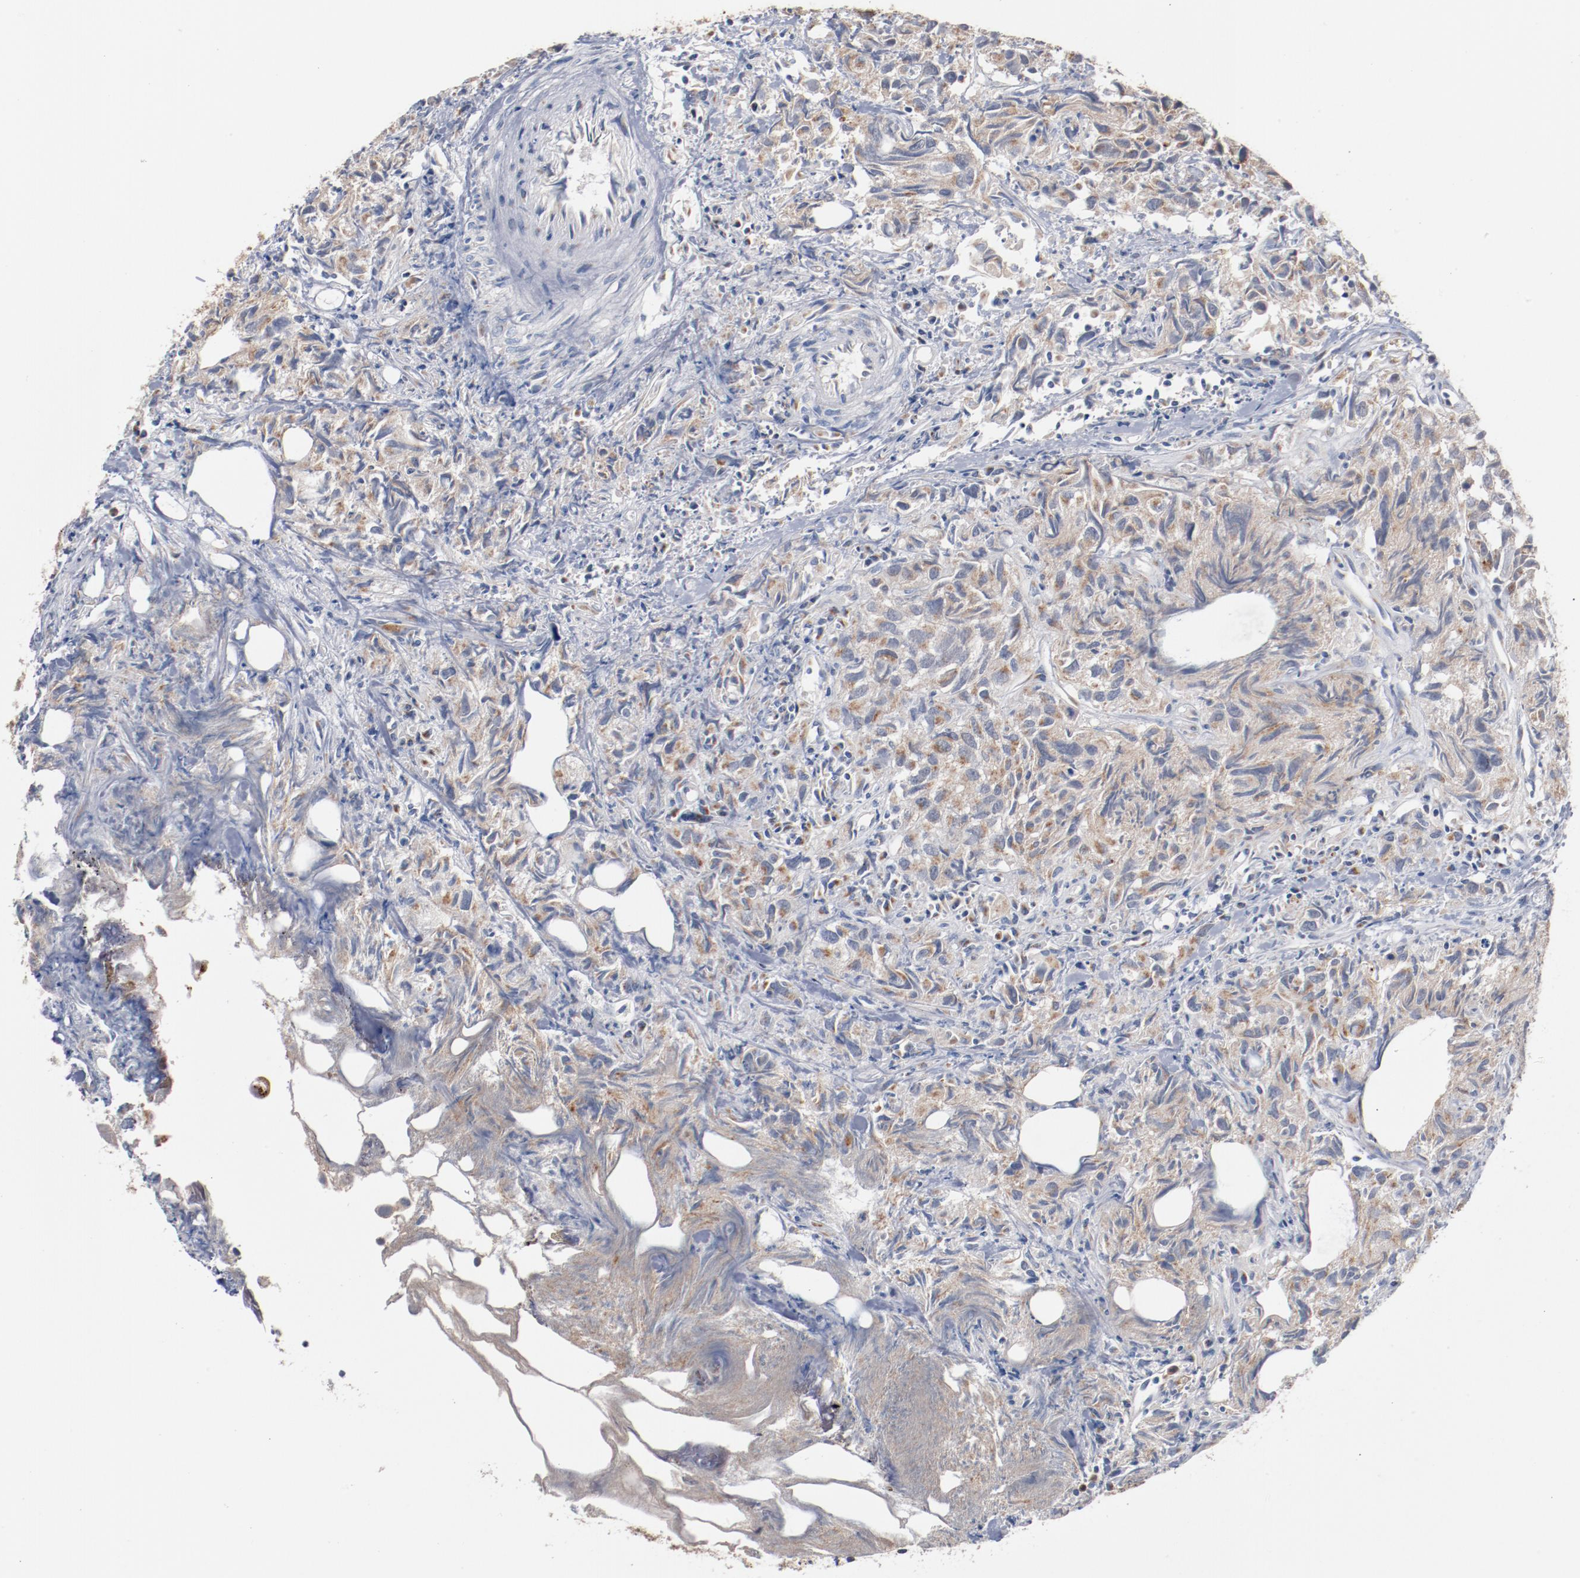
{"staining": {"intensity": "moderate", "quantity": ">75%", "location": "cytoplasmic/membranous"}, "tissue": "urothelial cancer", "cell_type": "Tumor cells", "image_type": "cancer", "snomed": [{"axis": "morphology", "description": "Urothelial carcinoma, High grade"}, {"axis": "topography", "description": "Urinary bladder"}], "caption": "Protein expression analysis of human urothelial carcinoma (high-grade) reveals moderate cytoplasmic/membranous staining in approximately >75% of tumor cells. (Brightfield microscopy of DAB IHC at high magnification).", "gene": "RNASE11", "patient": {"sex": "female", "age": 75}}